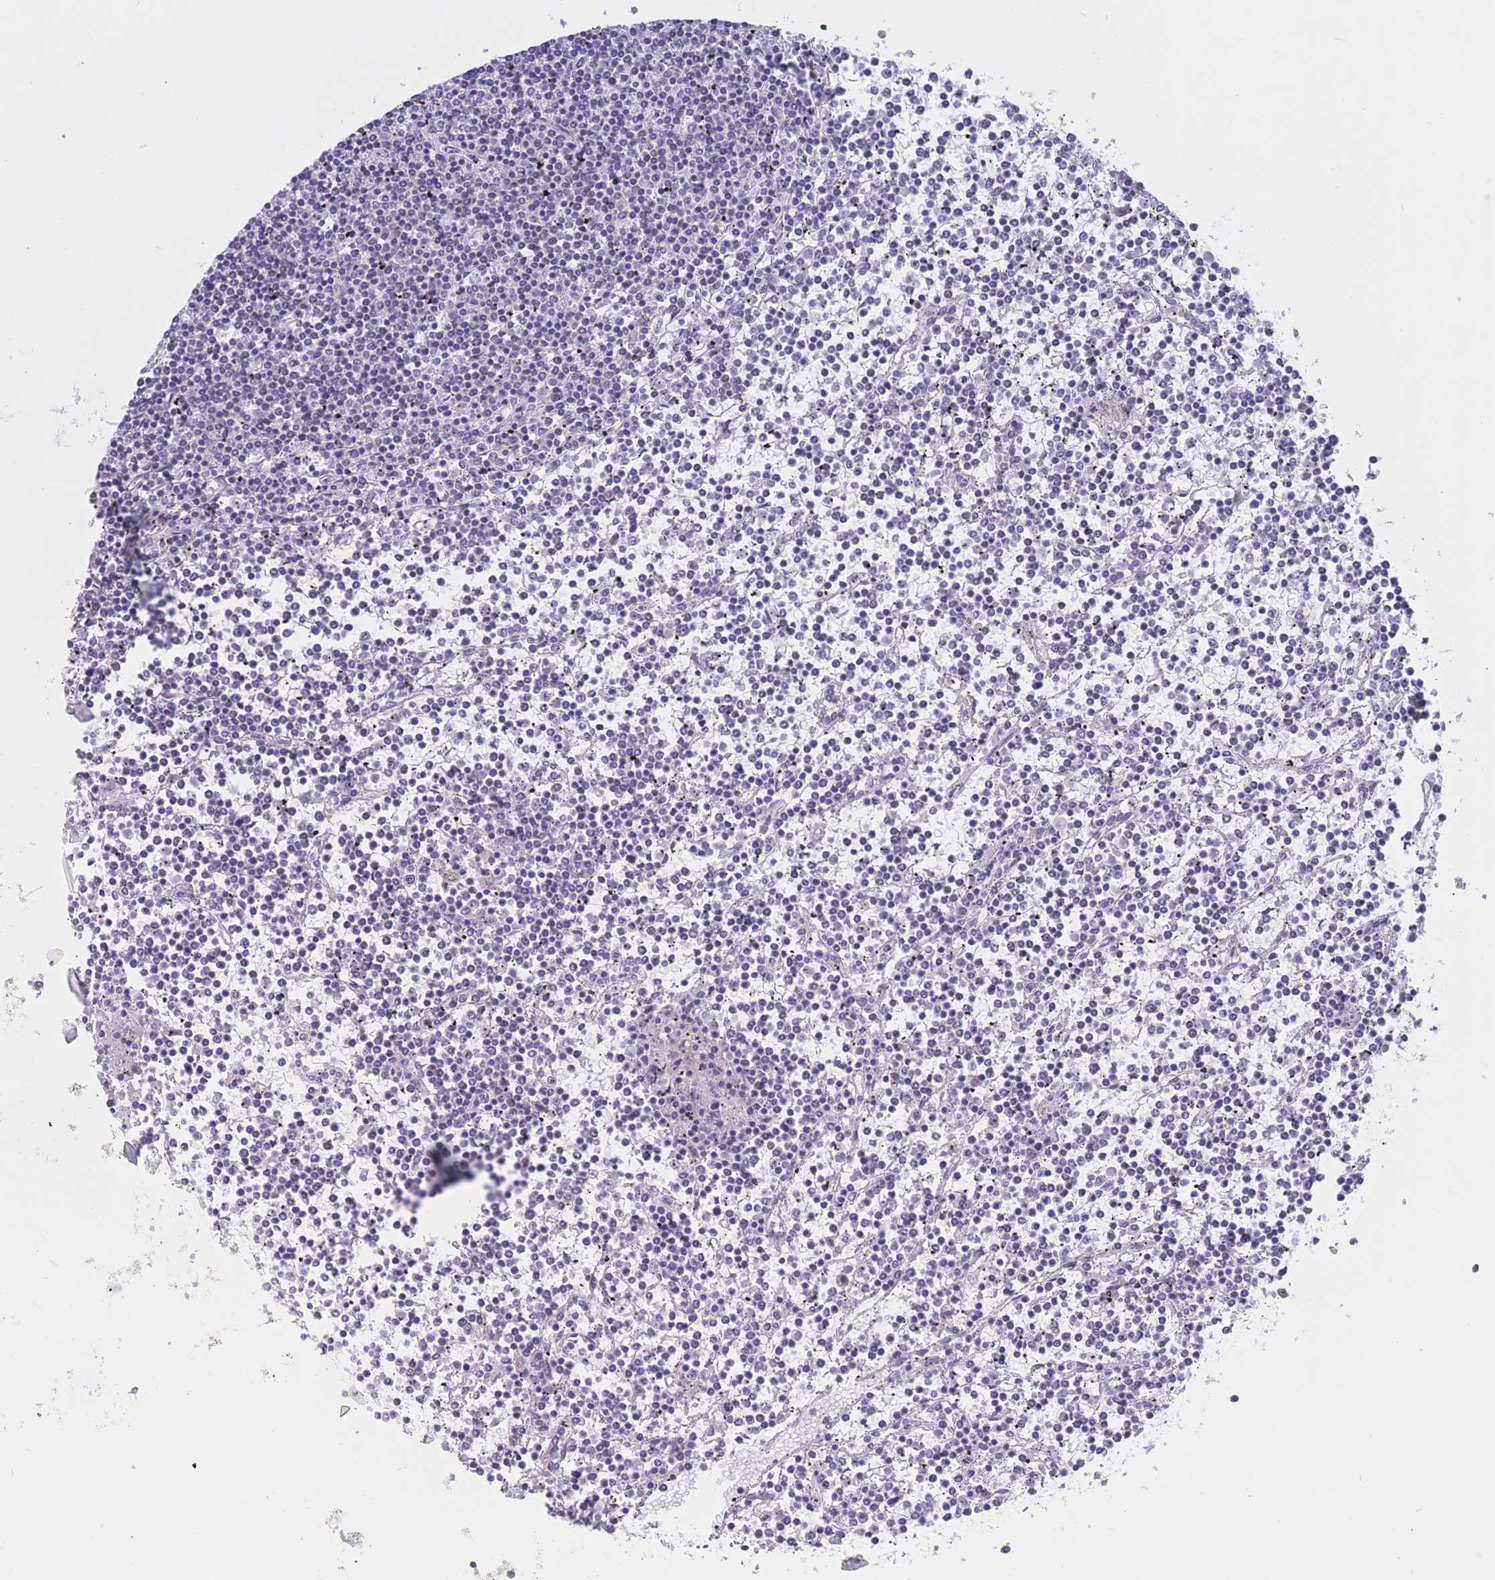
{"staining": {"intensity": "negative", "quantity": "none", "location": "none"}, "tissue": "lymphoma", "cell_type": "Tumor cells", "image_type": "cancer", "snomed": [{"axis": "morphology", "description": "Malignant lymphoma, non-Hodgkin's type, Low grade"}, {"axis": "topography", "description": "Spleen"}], "caption": "DAB (3,3'-diaminobenzidine) immunohistochemical staining of human malignant lymphoma, non-Hodgkin's type (low-grade) displays no significant staining in tumor cells. The staining is performed using DAB (3,3'-diaminobenzidine) brown chromogen with nuclei counter-stained in using hematoxylin.", "gene": "BOP1", "patient": {"sex": "female", "age": 19}}